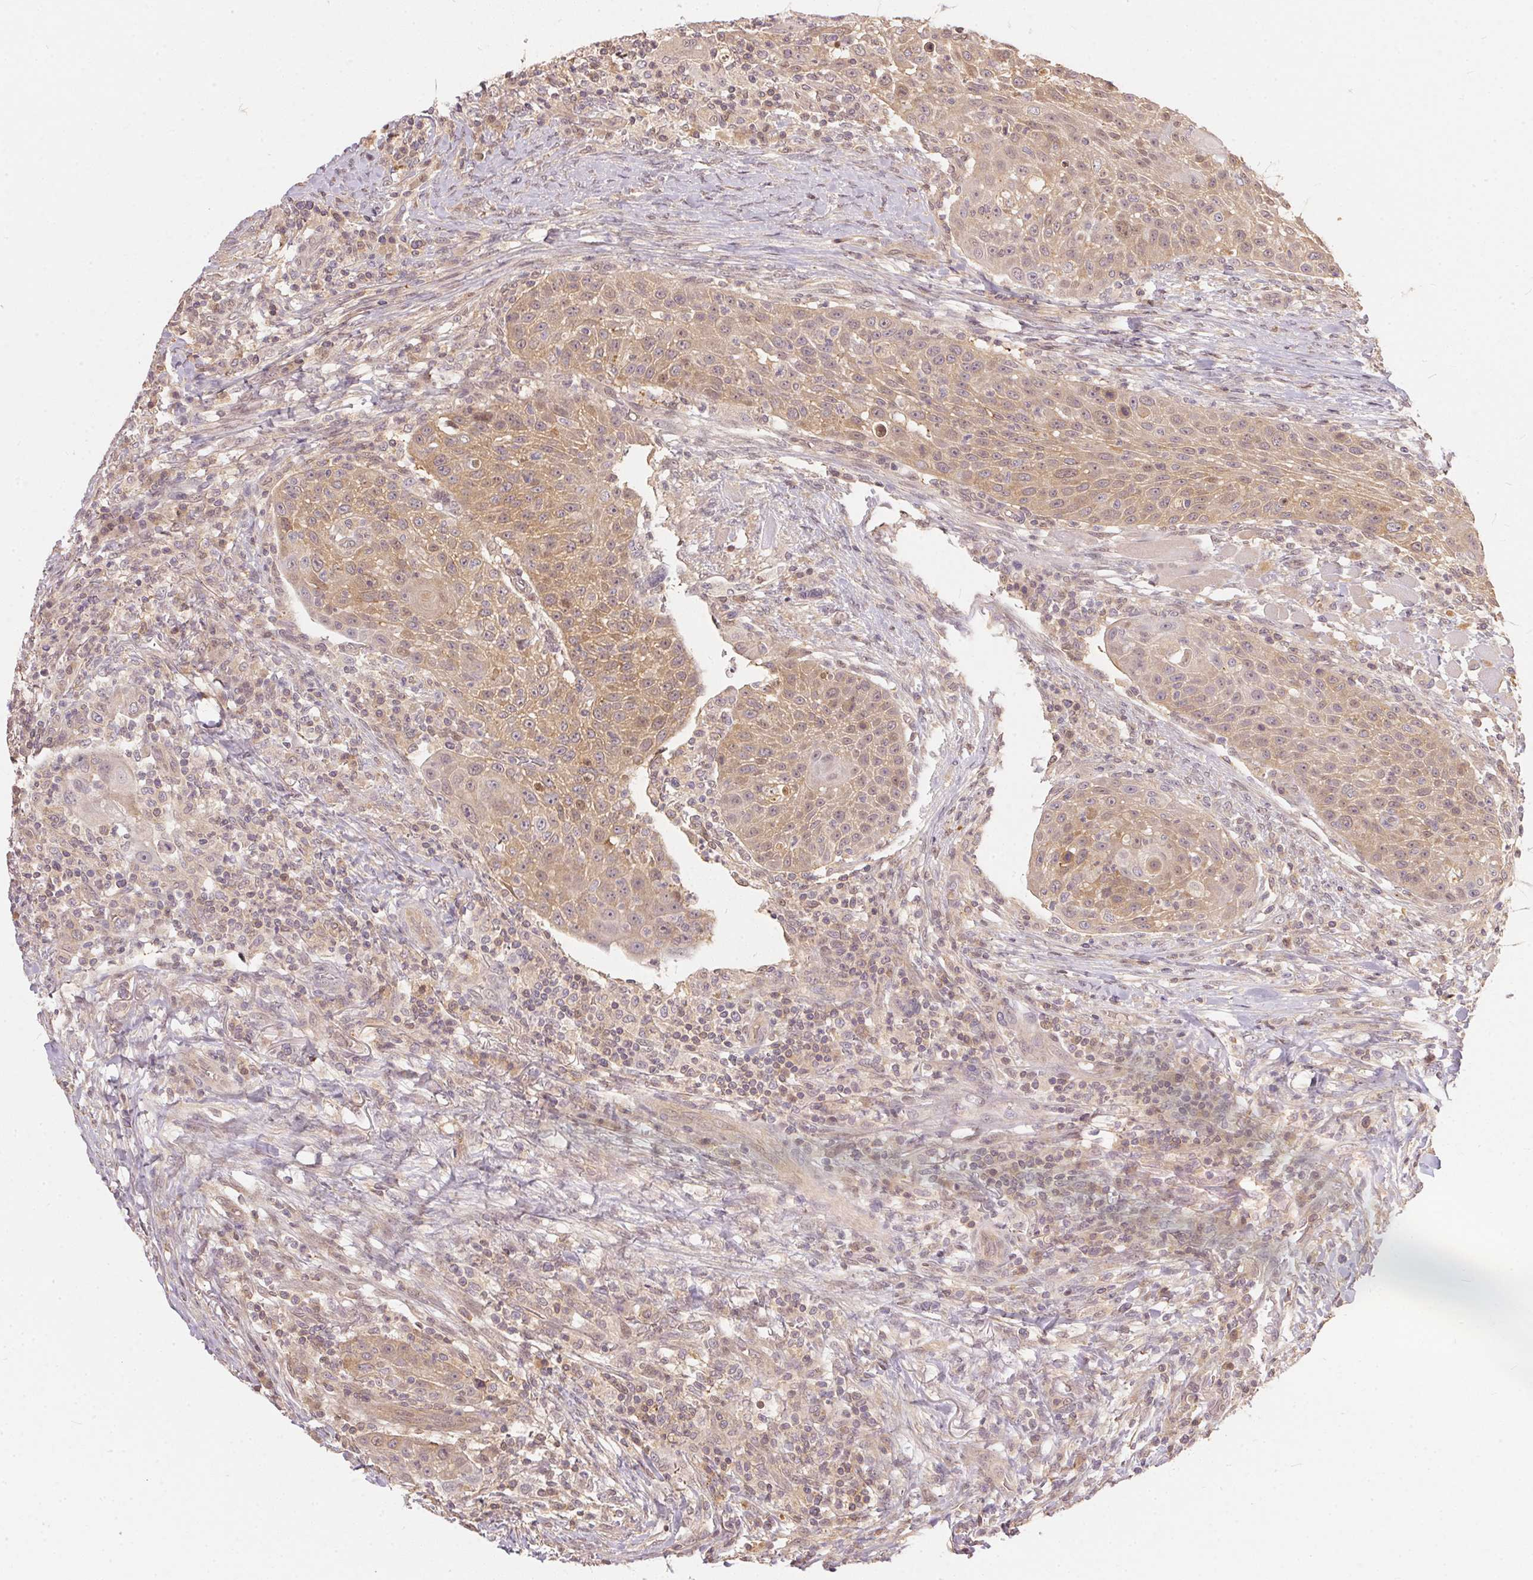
{"staining": {"intensity": "moderate", "quantity": ">75%", "location": "cytoplasmic/membranous,nuclear"}, "tissue": "head and neck cancer", "cell_type": "Tumor cells", "image_type": "cancer", "snomed": [{"axis": "morphology", "description": "Squamous cell carcinoma, NOS"}, {"axis": "topography", "description": "Head-Neck"}], "caption": "Head and neck squamous cell carcinoma stained for a protein reveals moderate cytoplasmic/membranous and nuclear positivity in tumor cells. The protein of interest is stained brown, and the nuclei are stained in blue (DAB (3,3'-diaminobenzidine) IHC with brightfield microscopy, high magnification).", "gene": "BLMH", "patient": {"sex": "male", "age": 69}}